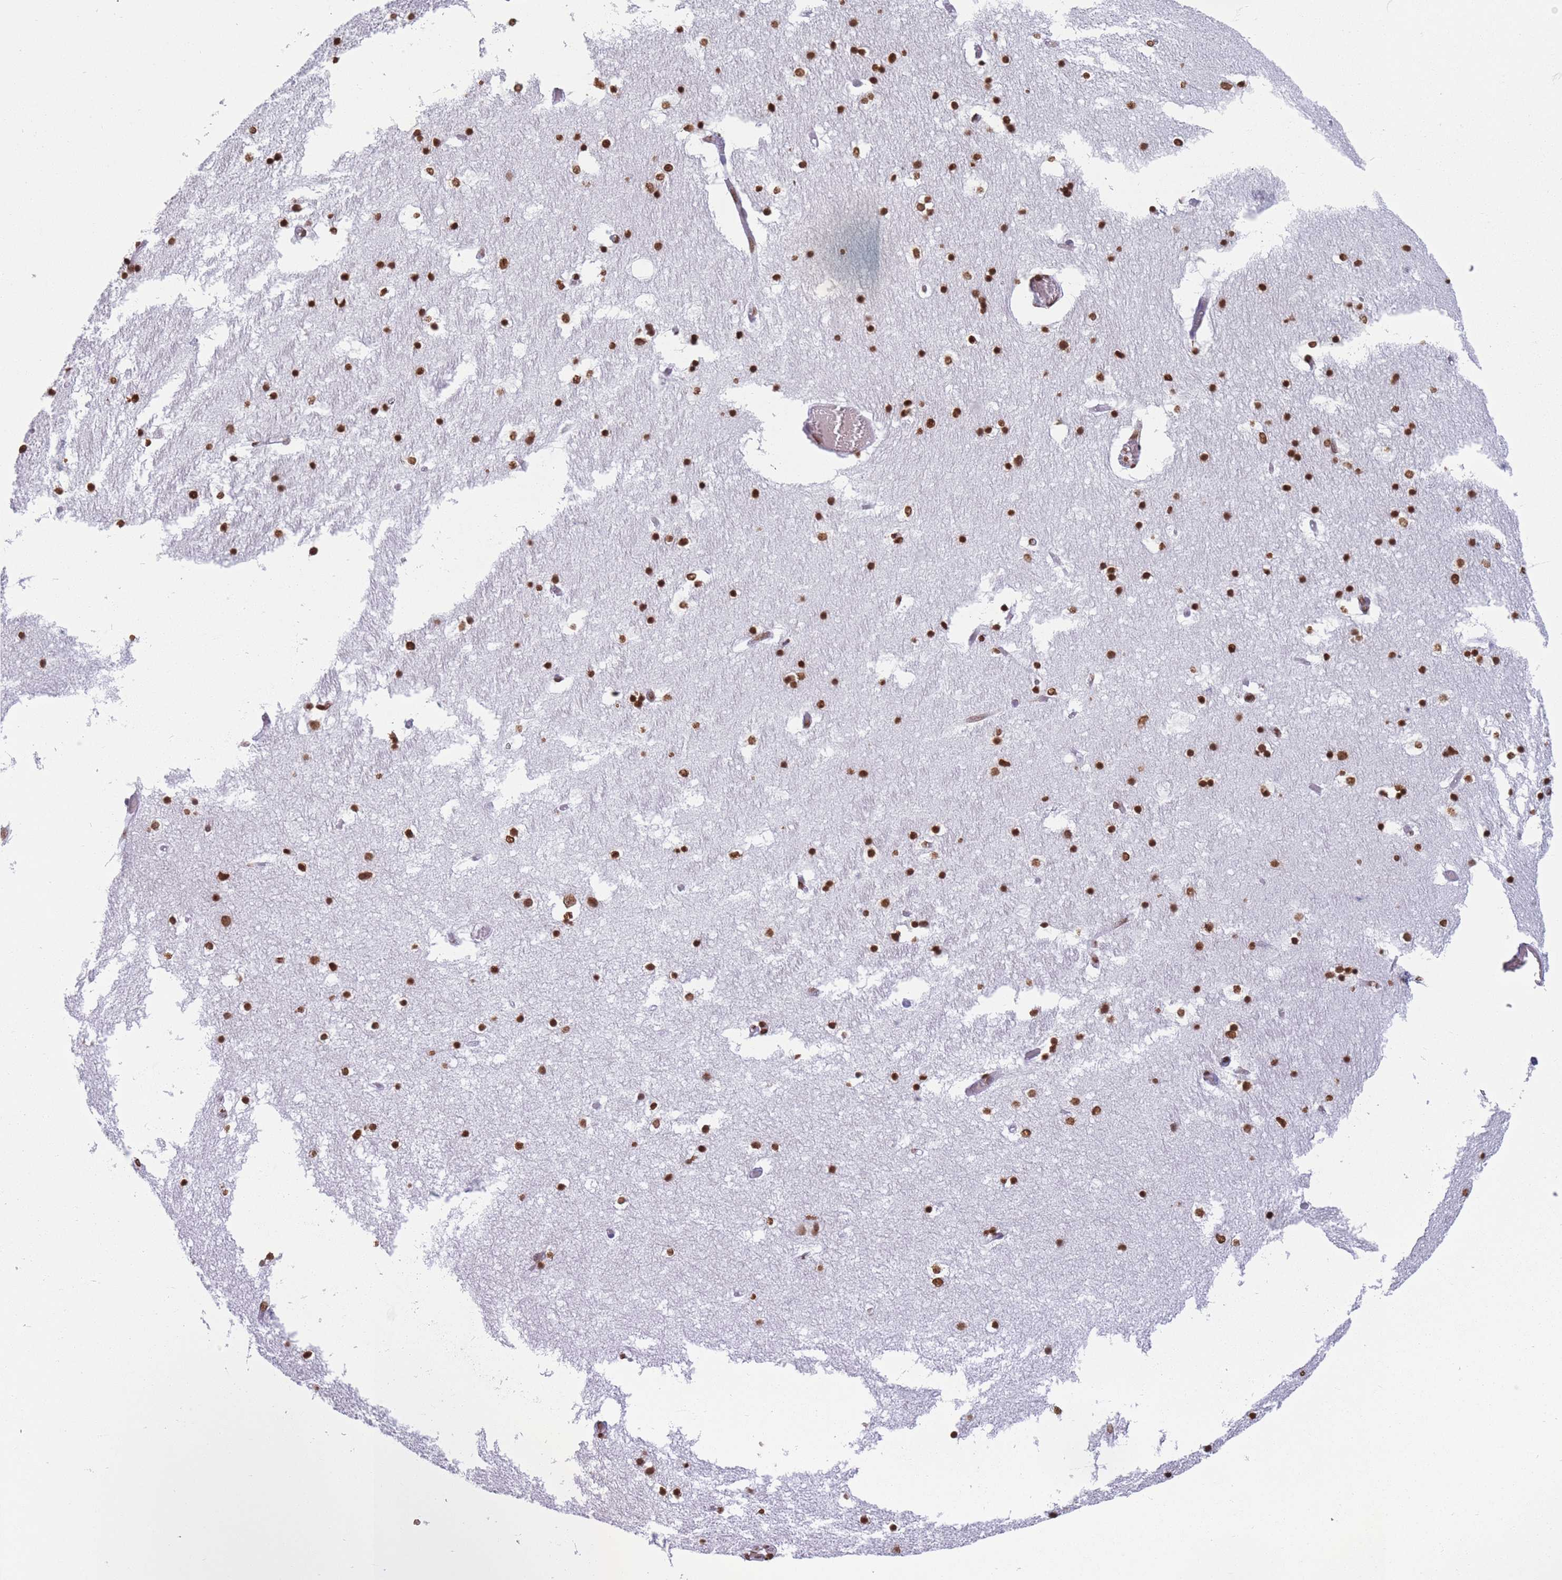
{"staining": {"intensity": "strong", "quantity": ">75%", "location": "nuclear"}, "tissue": "hippocampus", "cell_type": "Glial cells", "image_type": "normal", "snomed": [{"axis": "morphology", "description": "Normal tissue, NOS"}, {"axis": "topography", "description": "Hippocampus"}], "caption": "Protein staining of benign hippocampus reveals strong nuclear positivity in approximately >75% of glial cells. (Brightfield microscopy of DAB IHC at high magnification).", "gene": "RYK", "patient": {"sex": "female", "age": 52}}